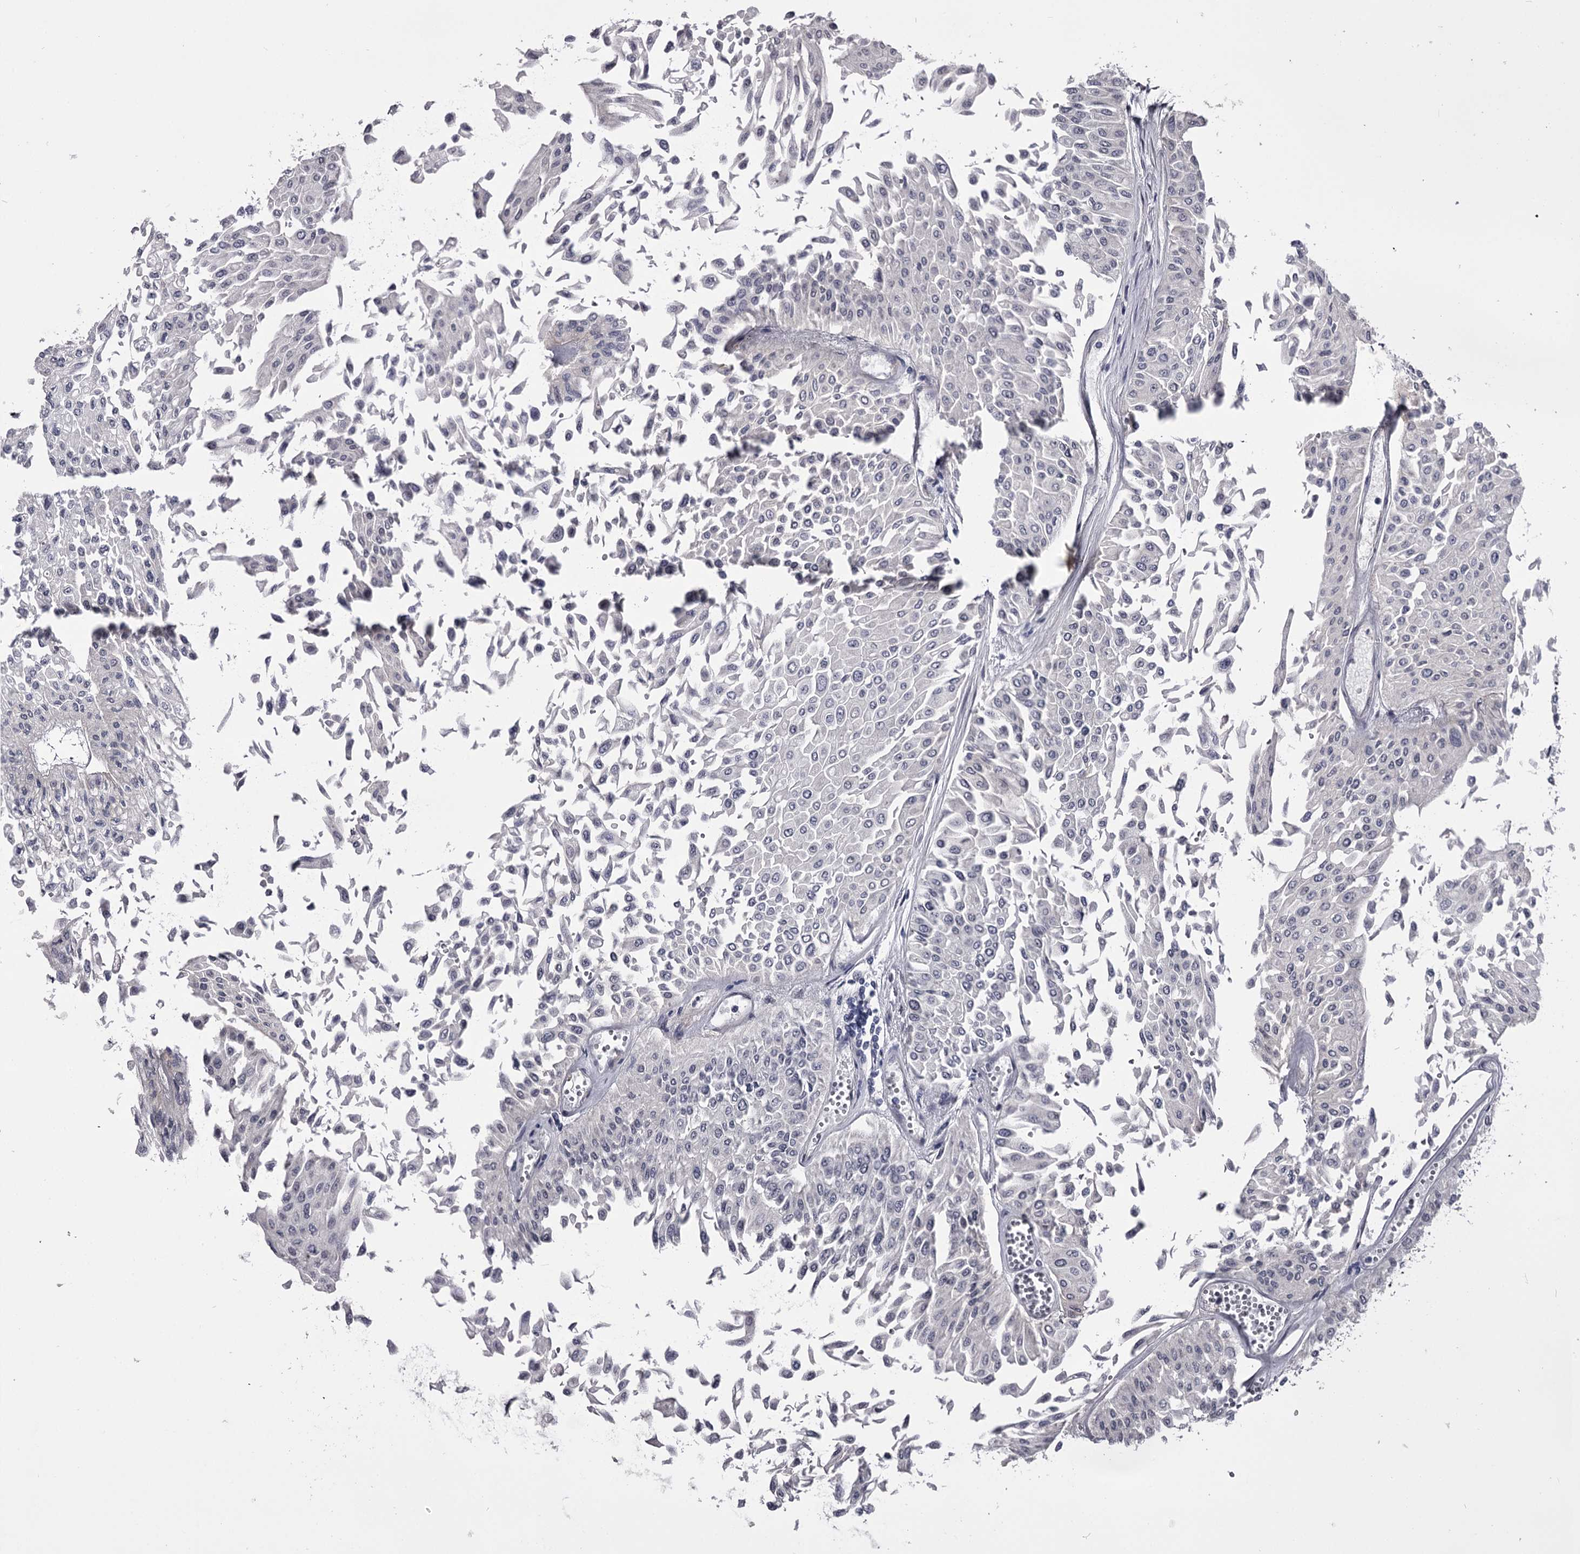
{"staining": {"intensity": "negative", "quantity": "none", "location": "none"}, "tissue": "urothelial cancer", "cell_type": "Tumor cells", "image_type": "cancer", "snomed": [{"axis": "morphology", "description": "Urothelial carcinoma, Low grade"}, {"axis": "topography", "description": "Urinary bladder"}], "caption": "IHC photomicrograph of low-grade urothelial carcinoma stained for a protein (brown), which shows no staining in tumor cells.", "gene": "OVOL2", "patient": {"sex": "male", "age": 67}}